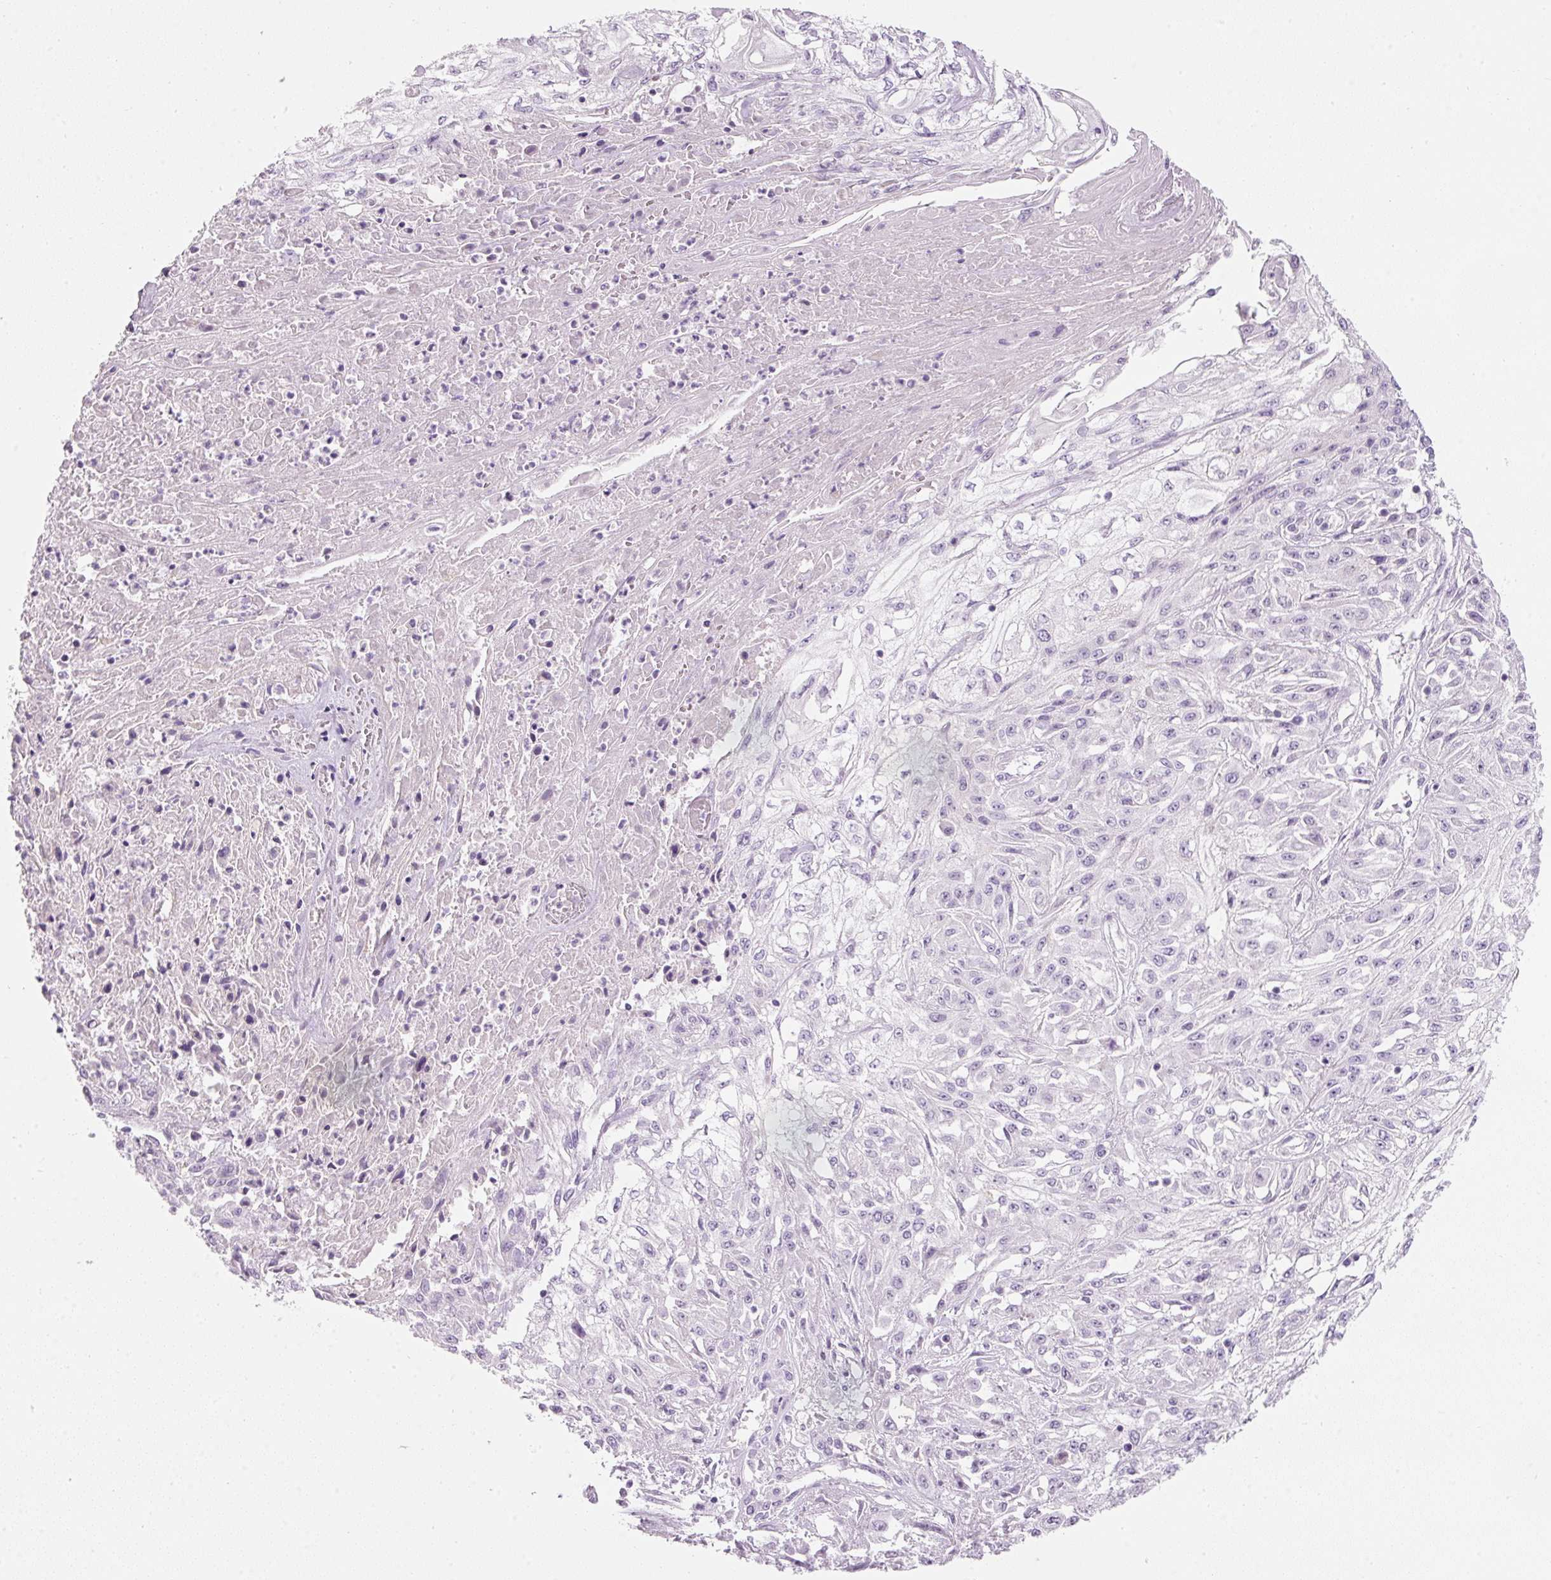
{"staining": {"intensity": "negative", "quantity": "none", "location": "none"}, "tissue": "skin cancer", "cell_type": "Tumor cells", "image_type": "cancer", "snomed": [{"axis": "morphology", "description": "Squamous cell carcinoma, NOS"}, {"axis": "morphology", "description": "Squamous cell carcinoma, metastatic, NOS"}, {"axis": "topography", "description": "Skin"}, {"axis": "topography", "description": "Lymph node"}], "caption": "This is an immunohistochemistry image of human skin squamous cell carcinoma. There is no staining in tumor cells.", "gene": "DNM1", "patient": {"sex": "male", "age": 75}}